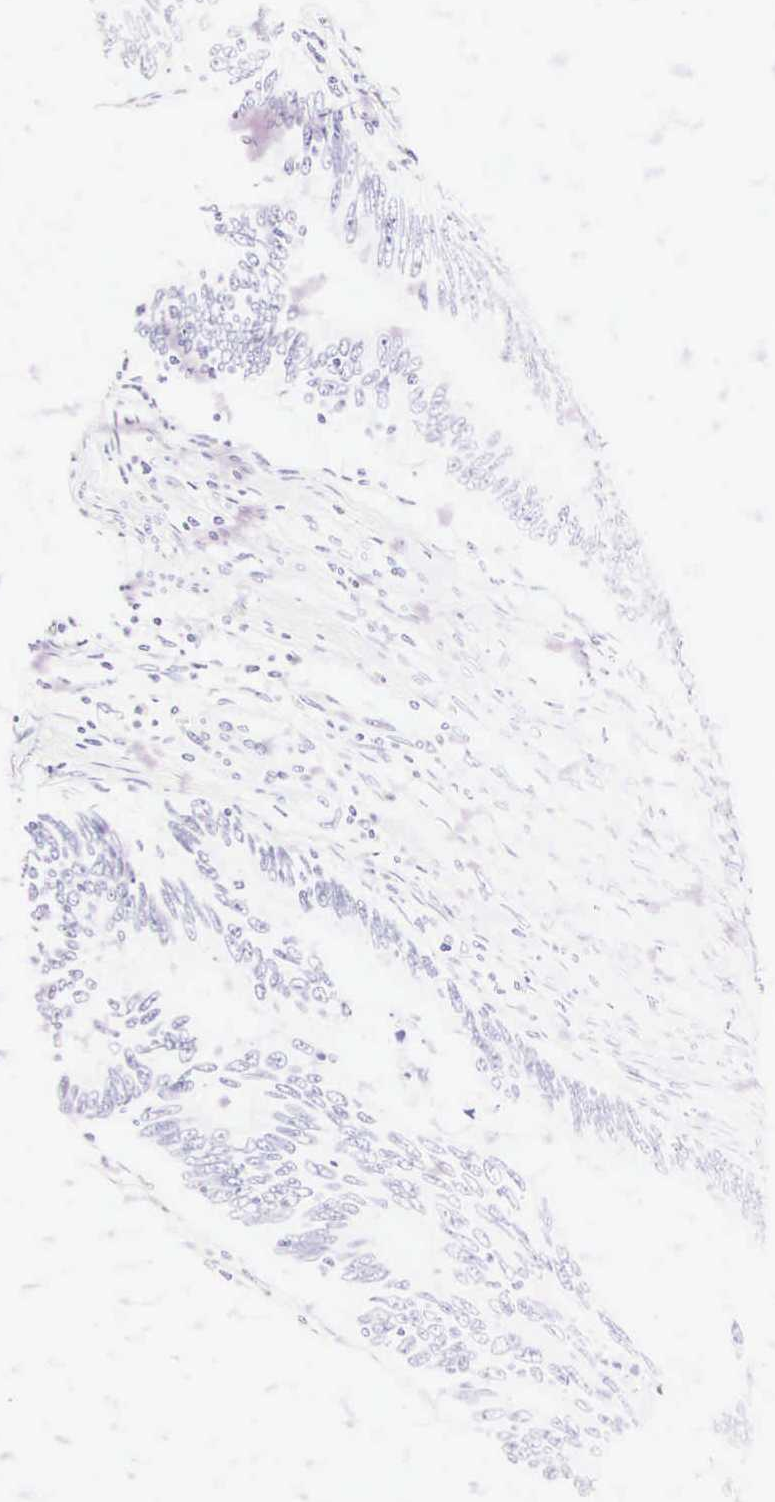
{"staining": {"intensity": "negative", "quantity": "none", "location": "none"}, "tissue": "colorectal cancer", "cell_type": "Tumor cells", "image_type": "cancer", "snomed": [{"axis": "morphology", "description": "Adenocarcinoma, NOS"}, {"axis": "topography", "description": "Colon"}], "caption": "IHC of colorectal cancer (adenocarcinoma) displays no expression in tumor cells.", "gene": "CD1A", "patient": {"sex": "female", "age": 78}}